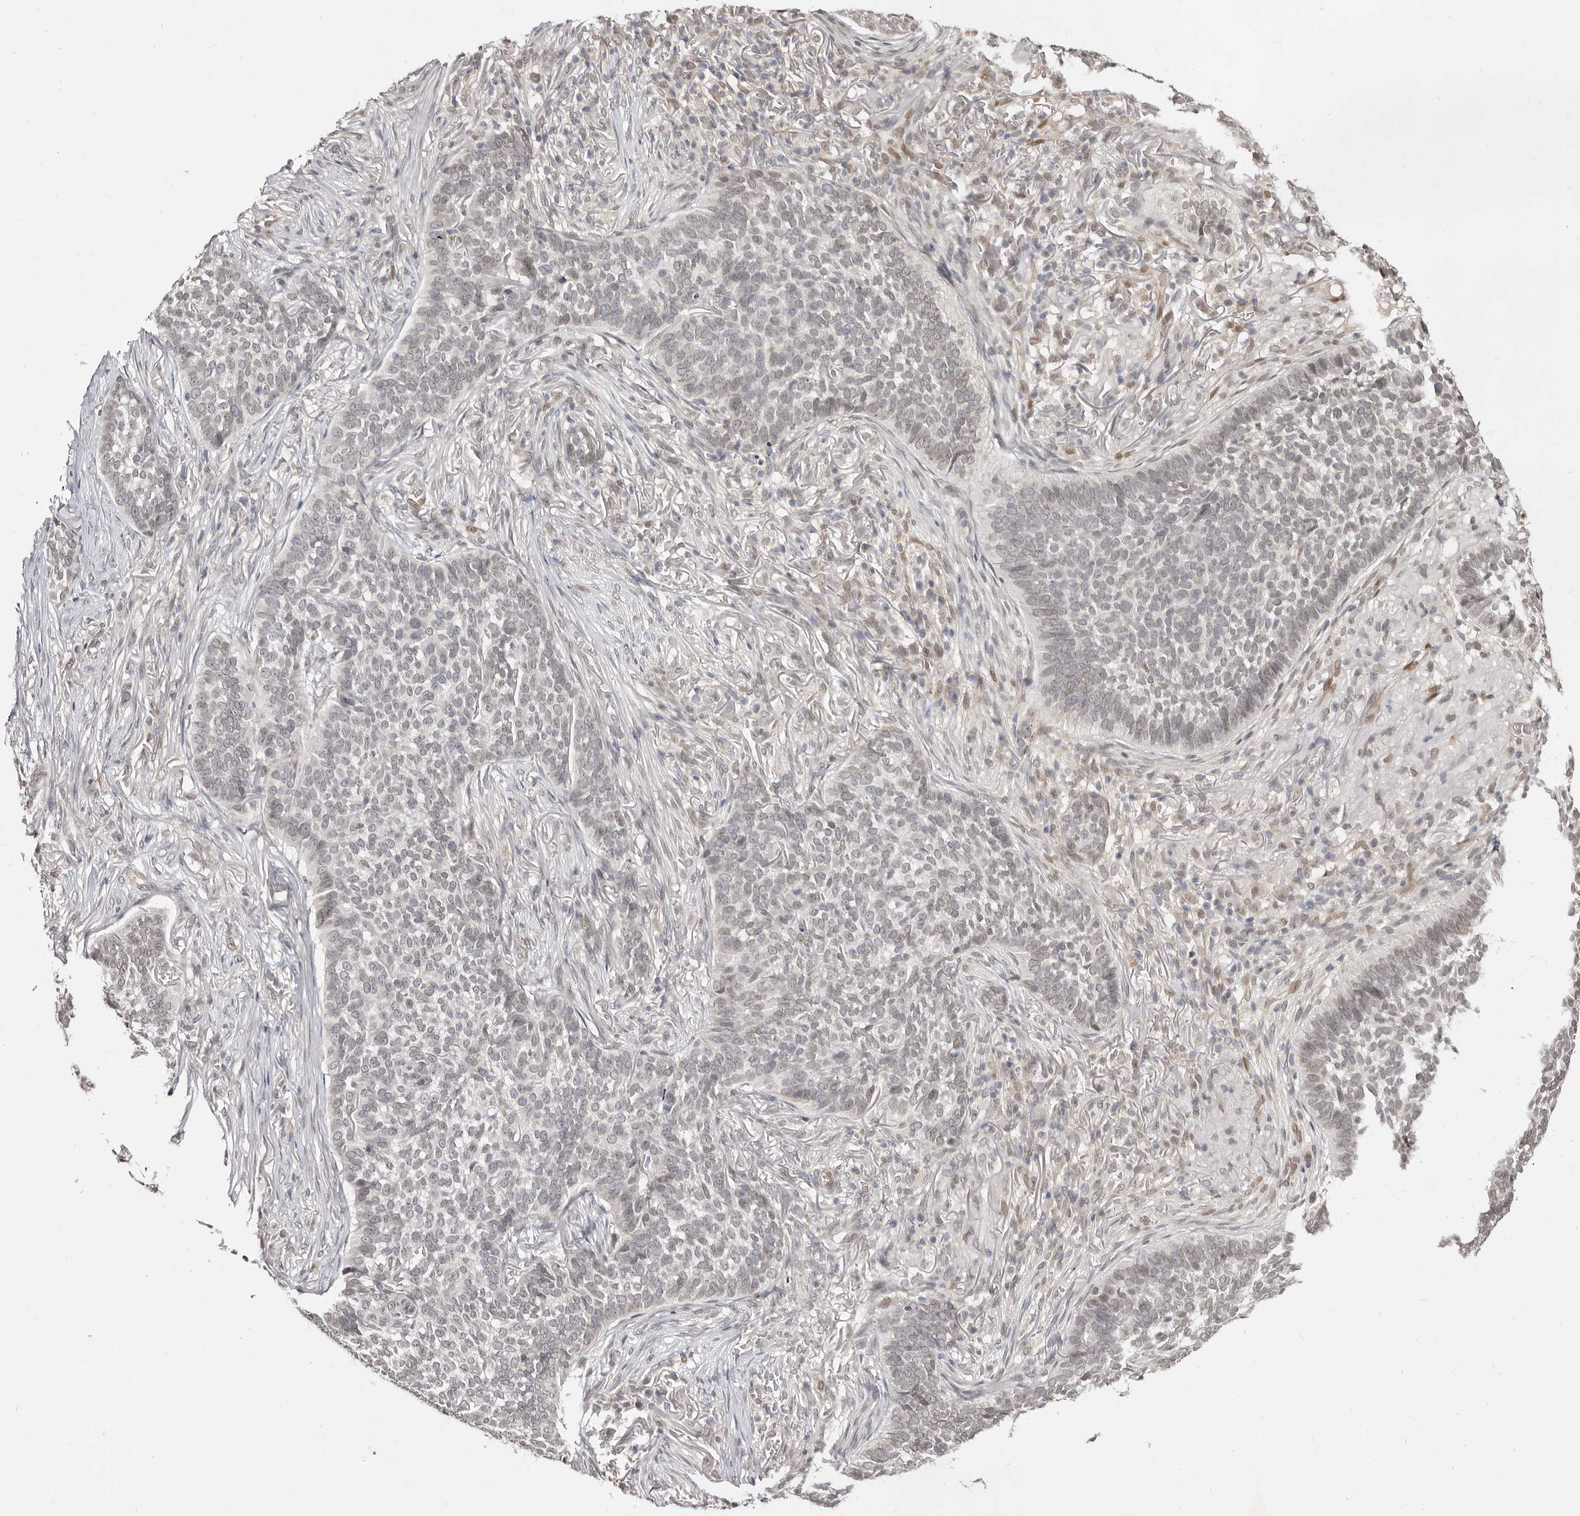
{"staining": {"intensity": "weak", "quantity": "<25%", "location": "nuclear"}, "tissue": "skin cancer", "cell_type": "Tumor cells", "image_type": "cancer", "snomed": [{"axis": "morphology", "description": "Basal cell carcinoma"}, {"axis": "topography", "description": "Skin"}], "caption": "Tumor cells show no significant expression in skin cancer.", "gene": "LCORL", "patient": {"sex": "male", "age": 85}}